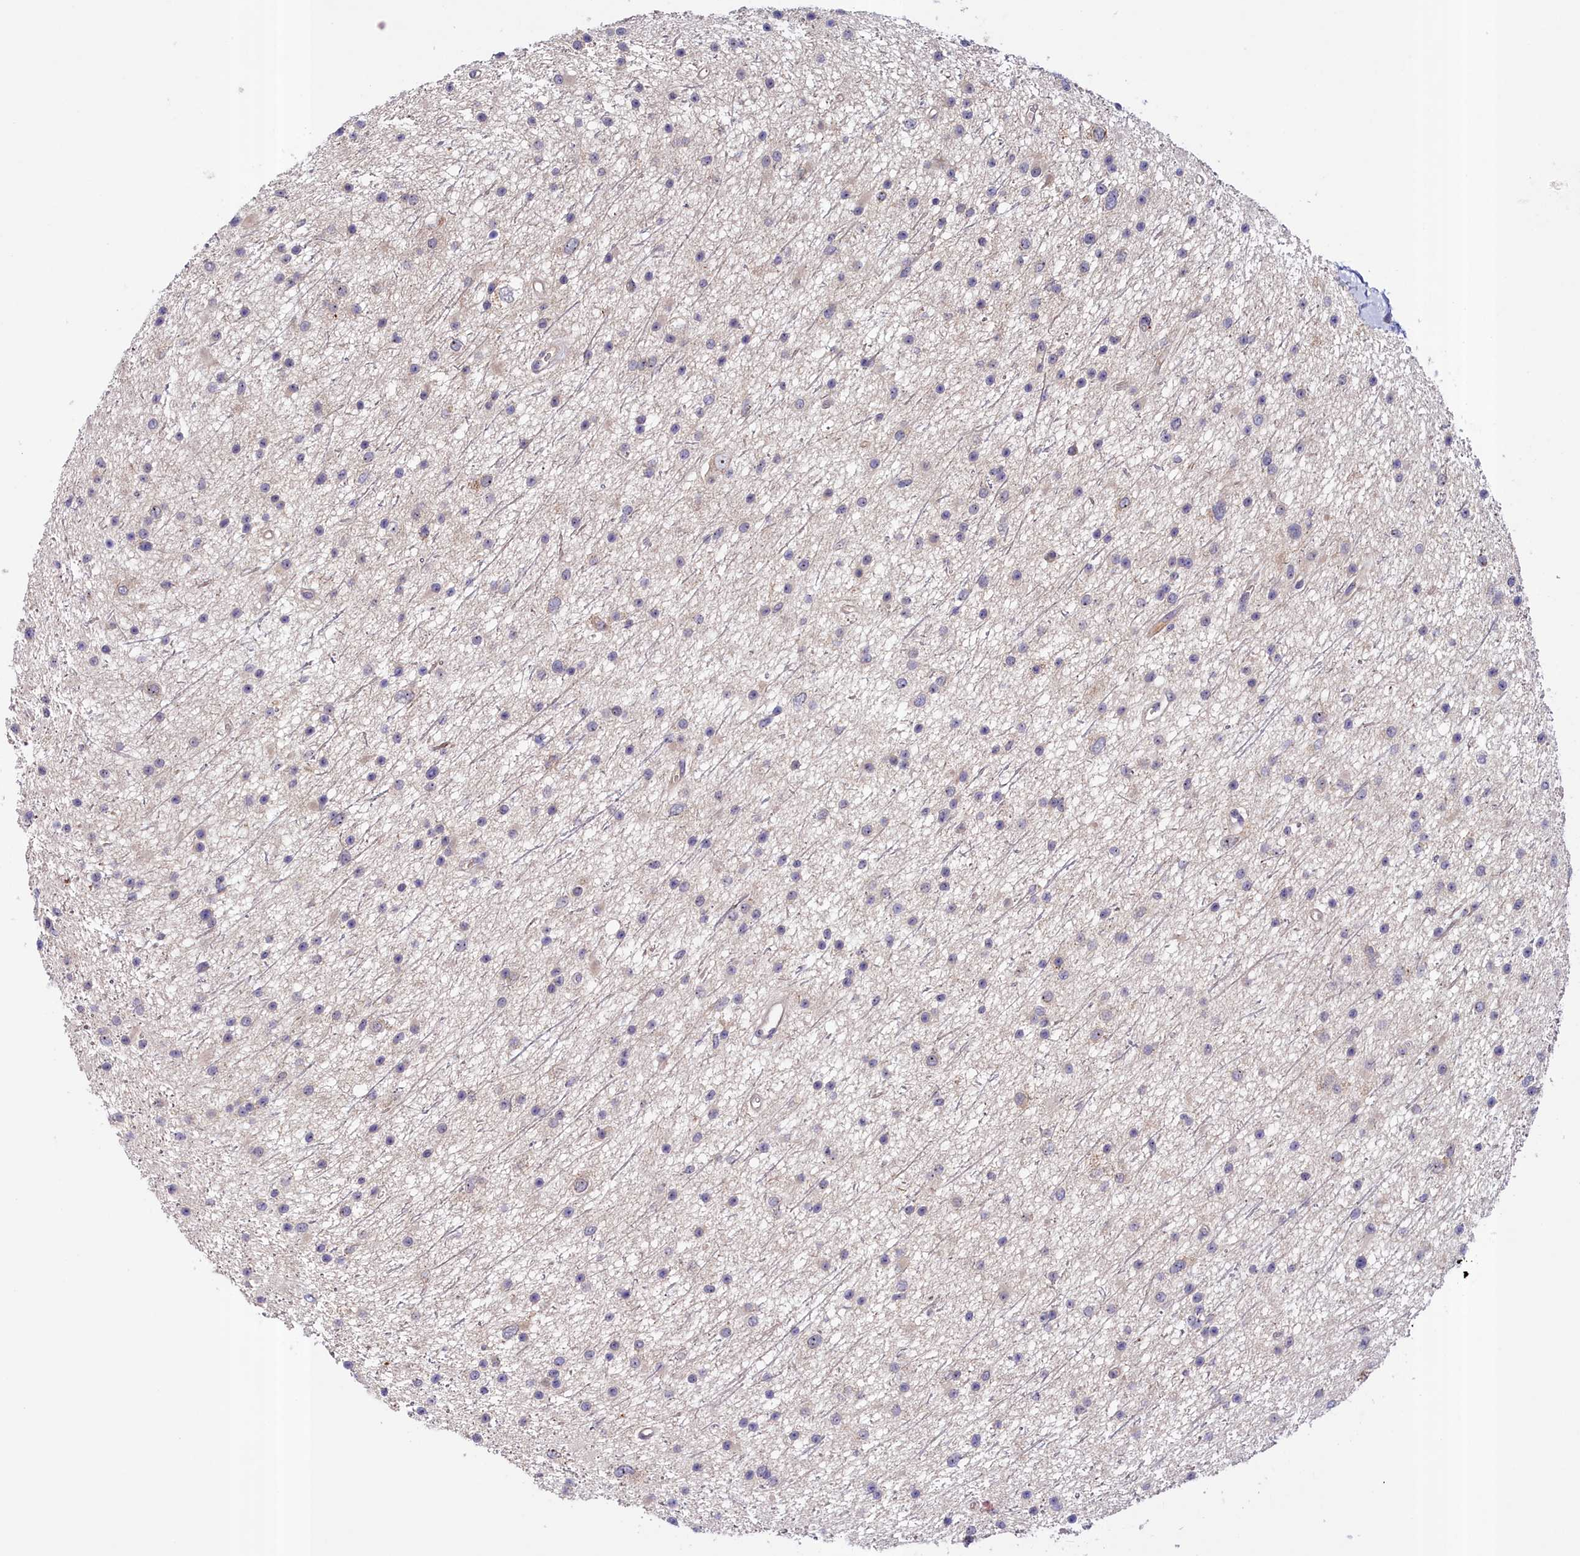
{"staining": {"intensity": "negative", "quantity": "none", "location": "none"}, "tissue": "glioma", "cell_type": "Tumor cells", "image_type": "cancer", "snomed": [{"axis": "morphology", "description": "Glioma, malignant, Low grade"}, {"axis": "topography", "description": "Cerebral cortex"}], "caption": "Malignant glioma (low-grade) was stained to show a protein in brown. There is no significant expression in tumor cells. Nuclei are stained in blue.", "gene": "NEURL4", "patient": {"sex": "female", "age": 39}}